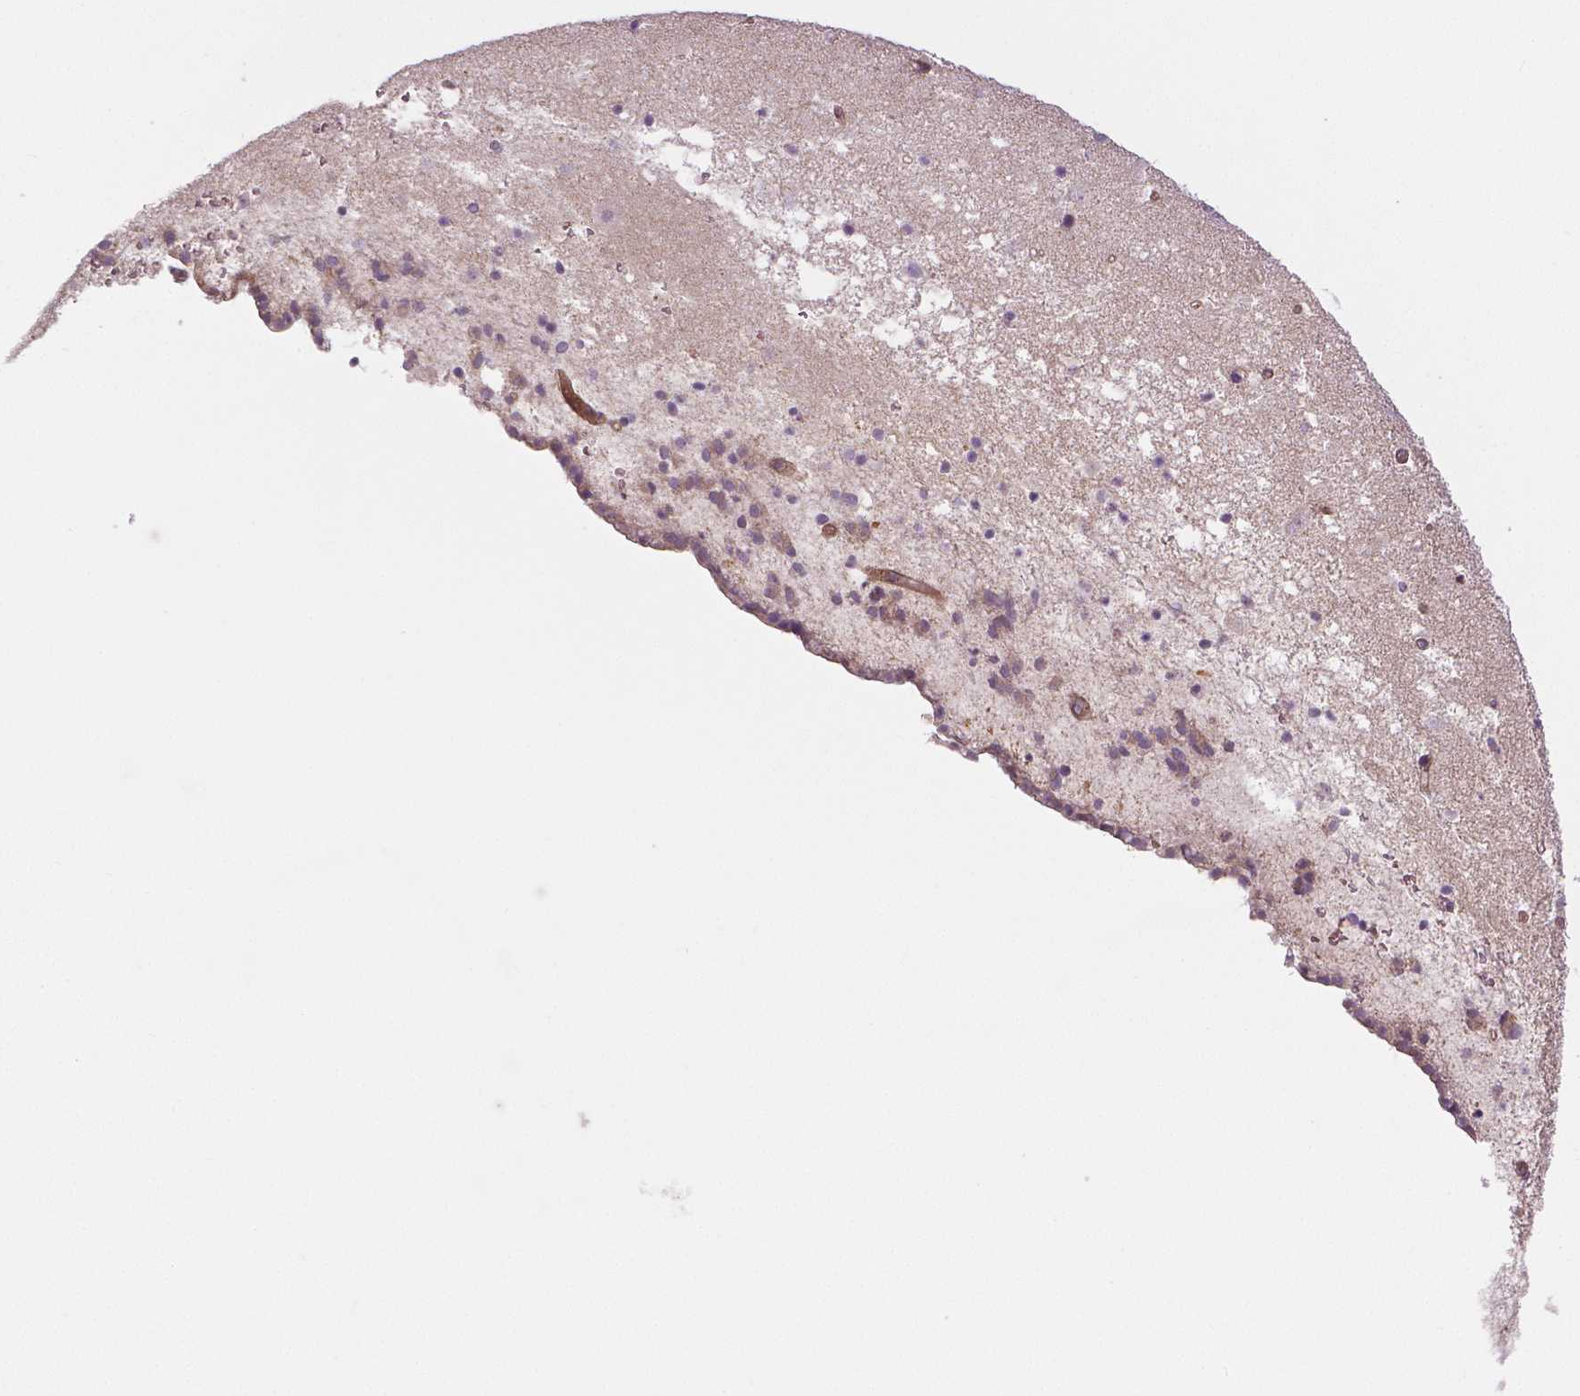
{"staining": {"intensity": "weak", "quantity": "<25%", "location": "cytoplasmic/membranous"}, "tissue": "caudate", "cell_type": "Glial cells", "image_type": "normal", "snomed": [{"axis": "morphology", "description": "Normal tissue, NOS"}, {"axis": "topography", "description": "Lateral ventricle wall"}], "caption": "Immunohistochemistry image of unremarkable human caudate stained for a protein (brown), which exhibits no staining in glial cells. (DAB (3,3'-diaminobenzidine) IHC with hematoxylin counter stain).", "gene": "FLT1", "patient": {"sex": "female", "age": 42}}